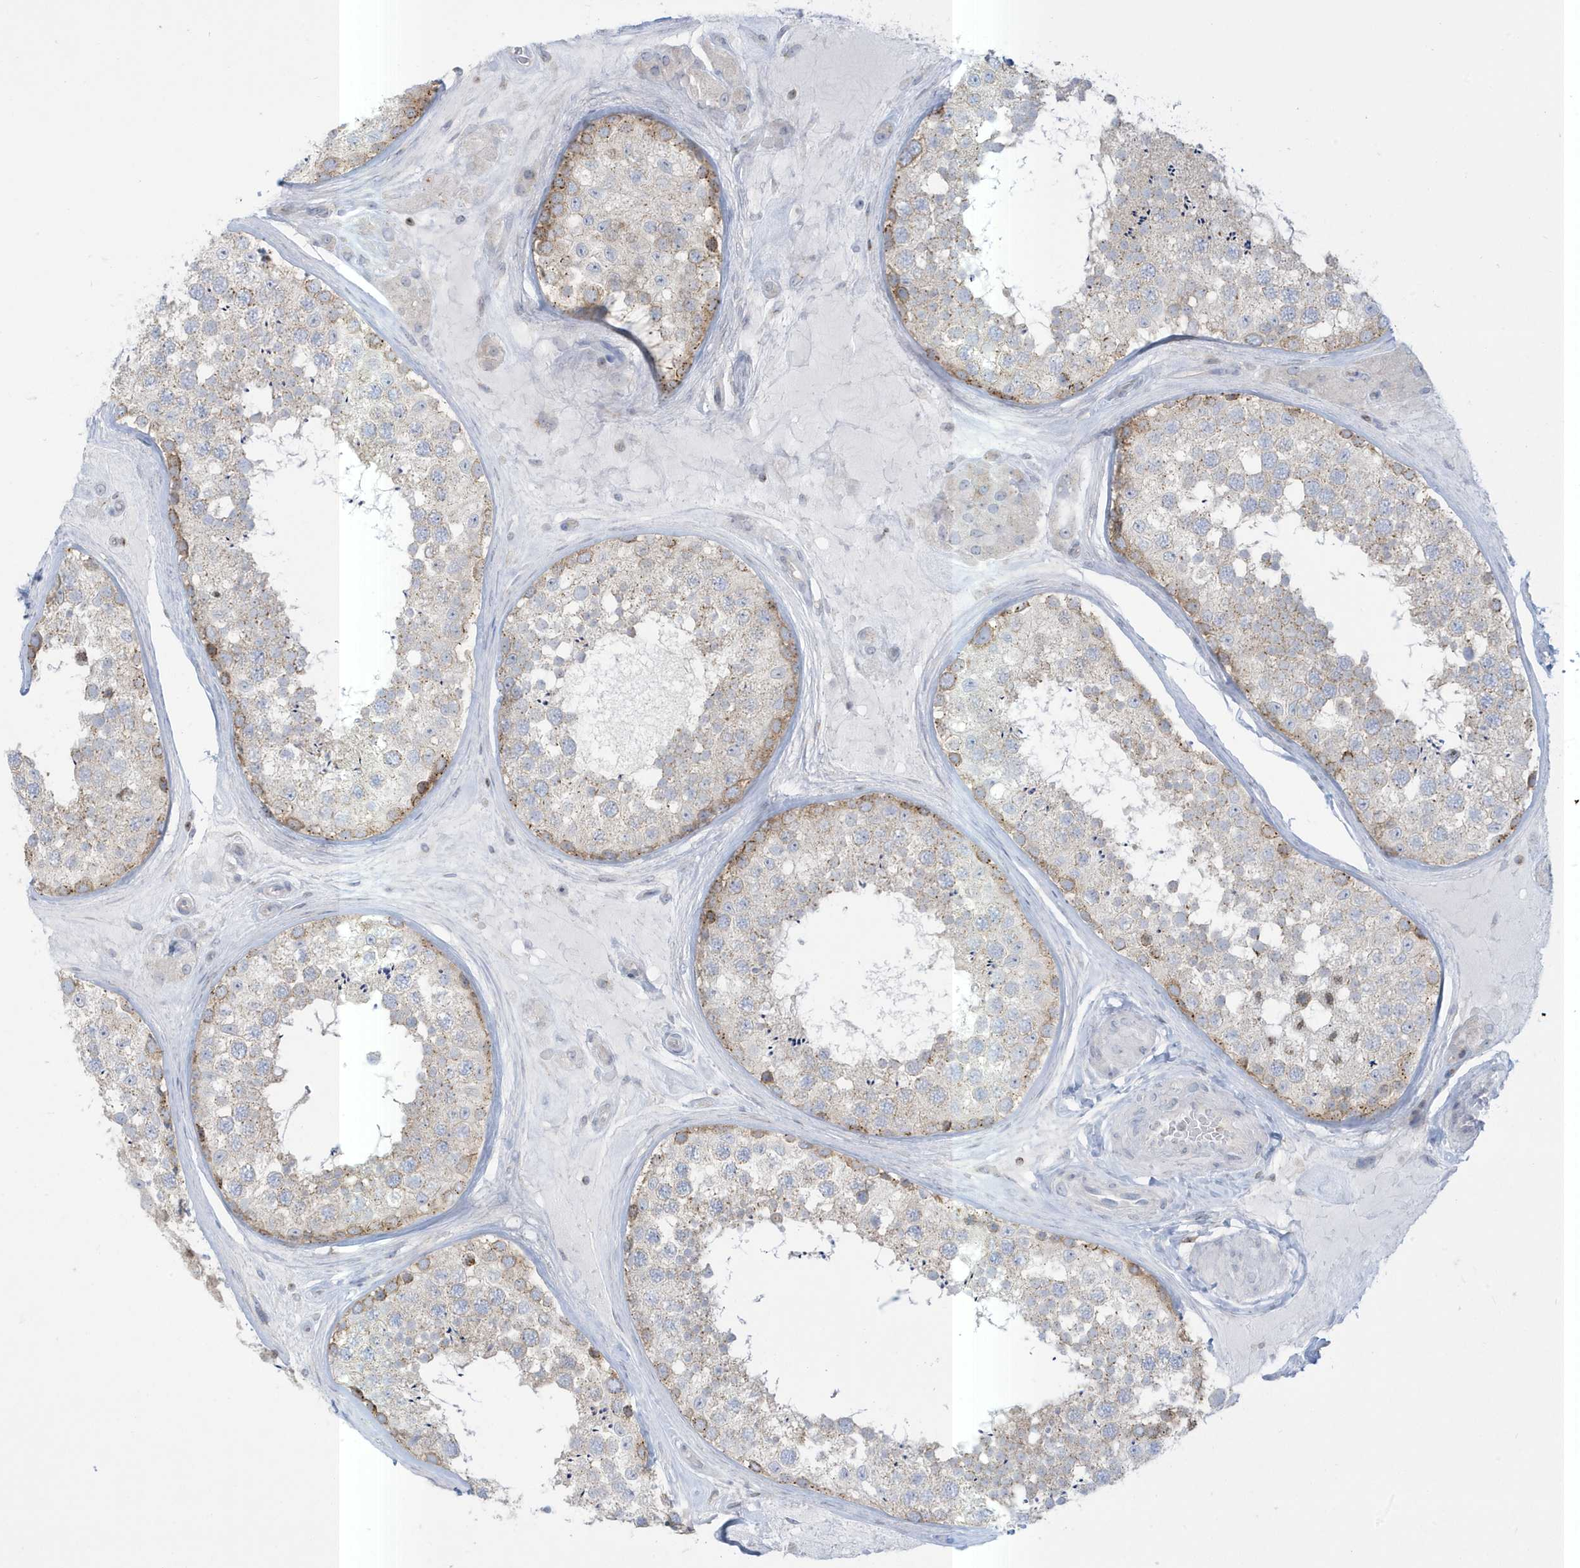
{"staining": {"intensity": "moderate", "quantity": "<25%", "location": "cytoplasmic/membranous"}, "tissue": "testis", "cell_type": "Cells in seminiferous ducts", "image_type": "normal", "snomed": [{"axis": "morphology", "description": "Normal tissue, NOS"}, {"axis": "topography", "description": "Testis"}], "caption": "Immunohistochemical staining of normal human testis demonstrates <25% levels of moderate cytoplasmic/membranous protein staining in approximately <25% of cells in seminiferous ducts.", "gene": "SLAMF9", "patient": {"sex": "male", "age": 46}}